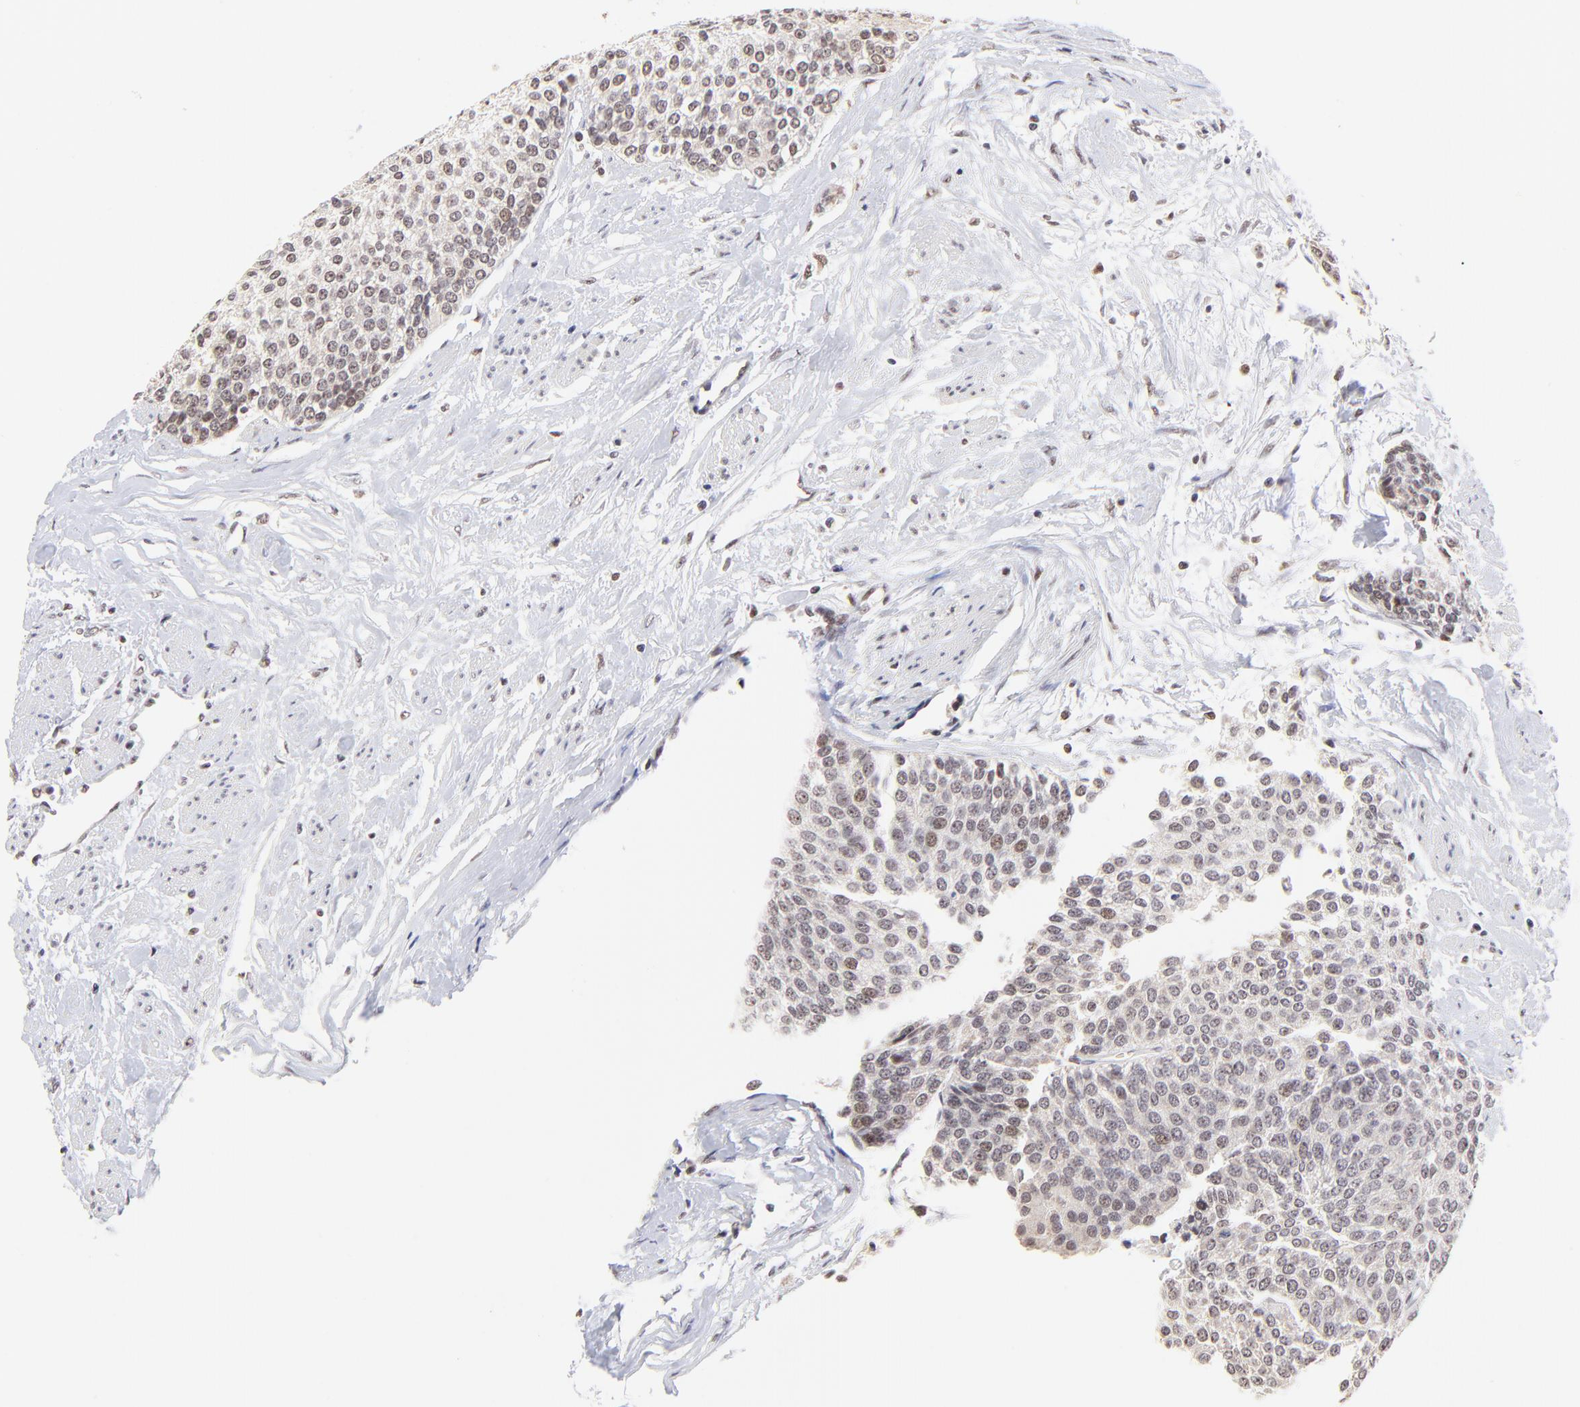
{"staining": {"intensity": "moderate", "quantity": "25%-75%", "location": "cytoplasmic/membranous,nuclear"}, "tissue": "urothelial cancer", "cell_type": "Tumor cells", "image_type": "cancer", "snomed": [{"axis": "morphology", "description": "Urothelial carcinoma, Low grade"}, {"axis": "topography", "description": "Urinary bladder"}], "caption": "A high-resolution image shows immunohistochemistry staining of low-grade urothelial carcinoma, which reveals moderate cytoplasmic/membranous and nuclear expression in about 25%-75% of tumor cells.", "gene": "ZNF670", "patient": {"sex": "female", "age": 73}}